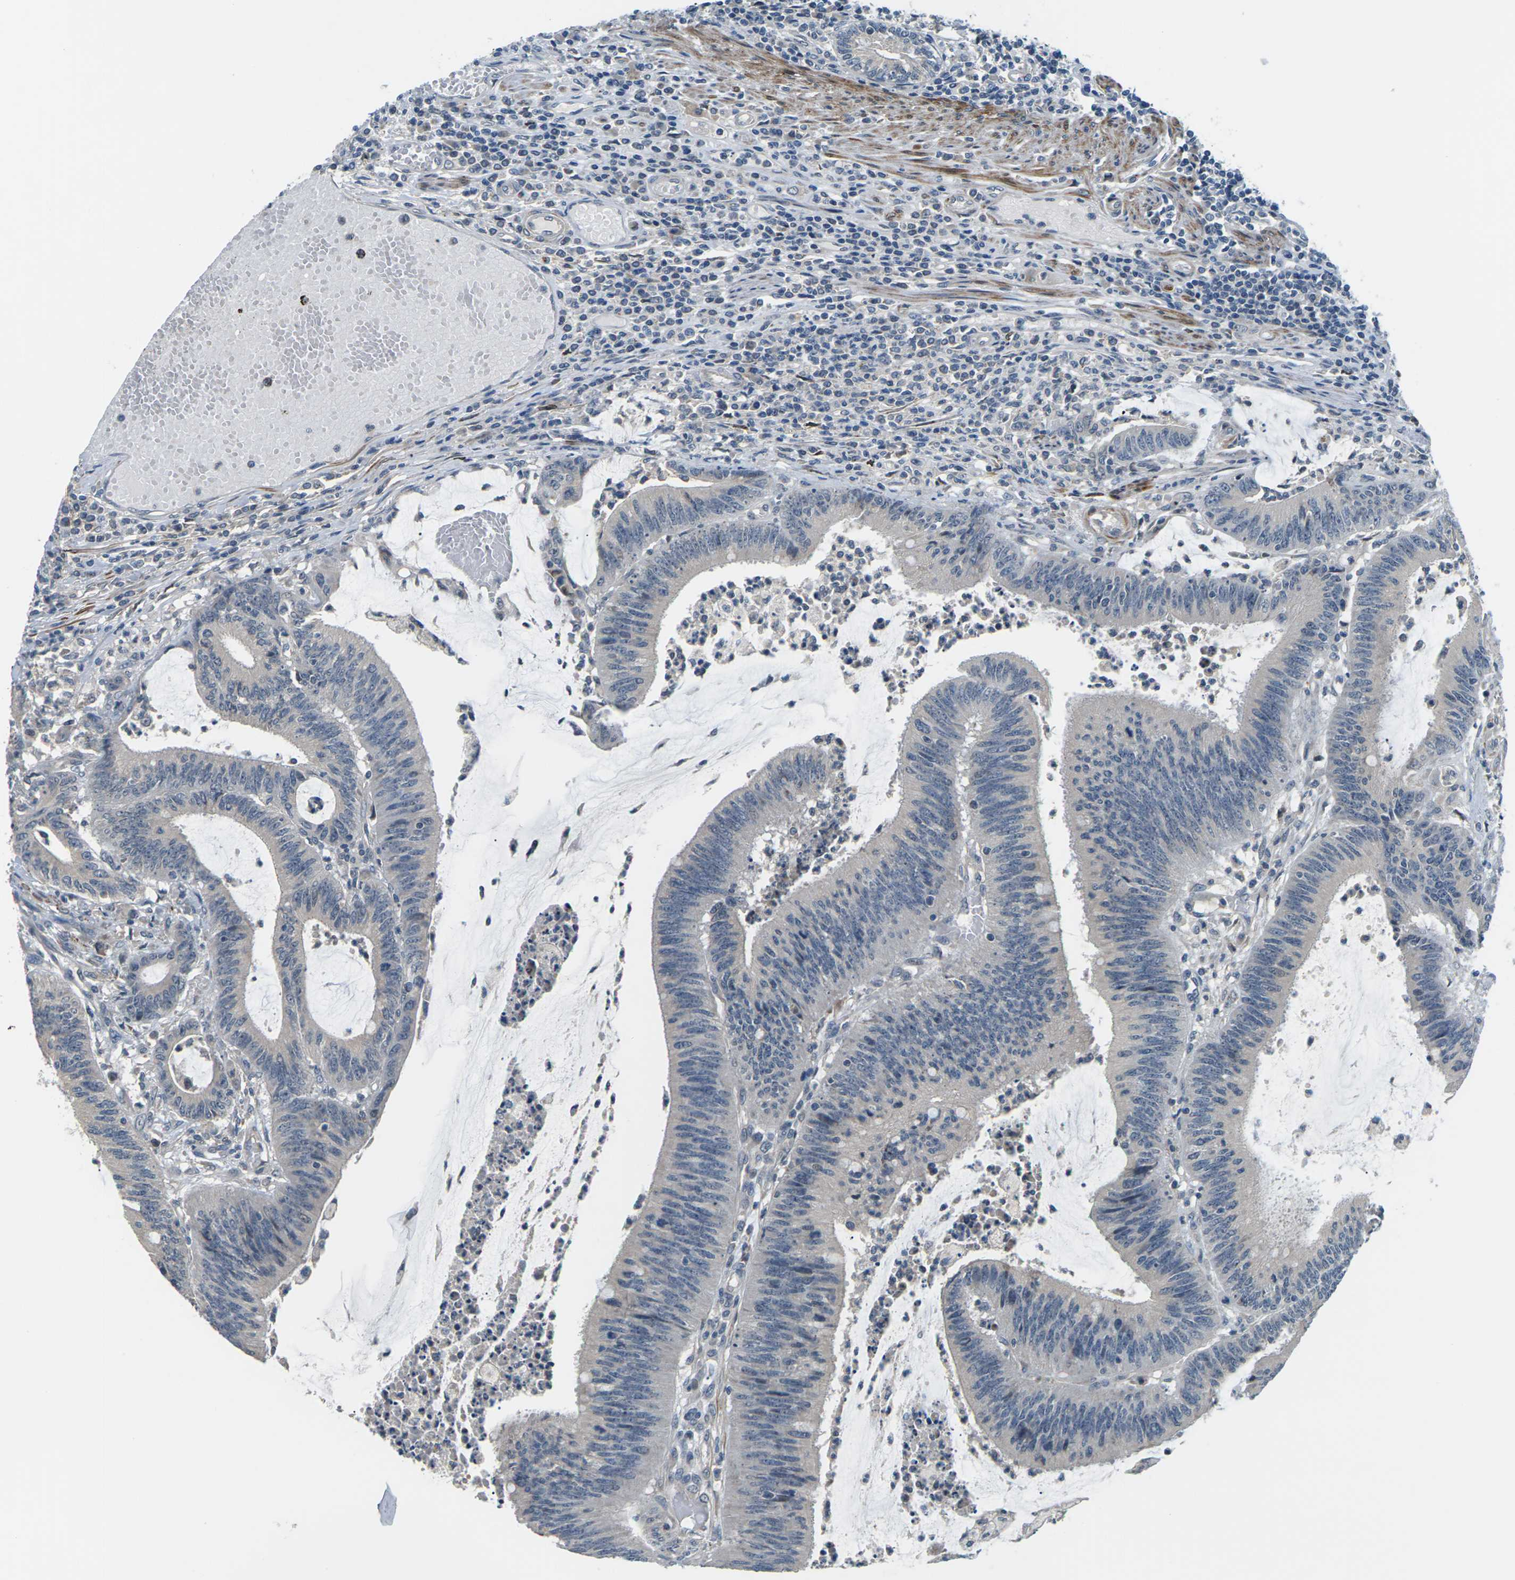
{"staining": {"intensity": "negative", "quantity": "none", "location": "none"}, "tissue": "colorectal cancer", "cell_type": "Tumor cells", "image_type": "cancer", "snomed": [{"axis": "morphology", "description": "Adenocarcinoma, NOS"}, {"axis": "topography", "description": "Rectum"}], "caption": "Tumor cells show no significant positivity in colorectal cancer (adenocarcinoma).", "gene": "SLC13A3", "patient": {"sex": "female", "age": 66}}